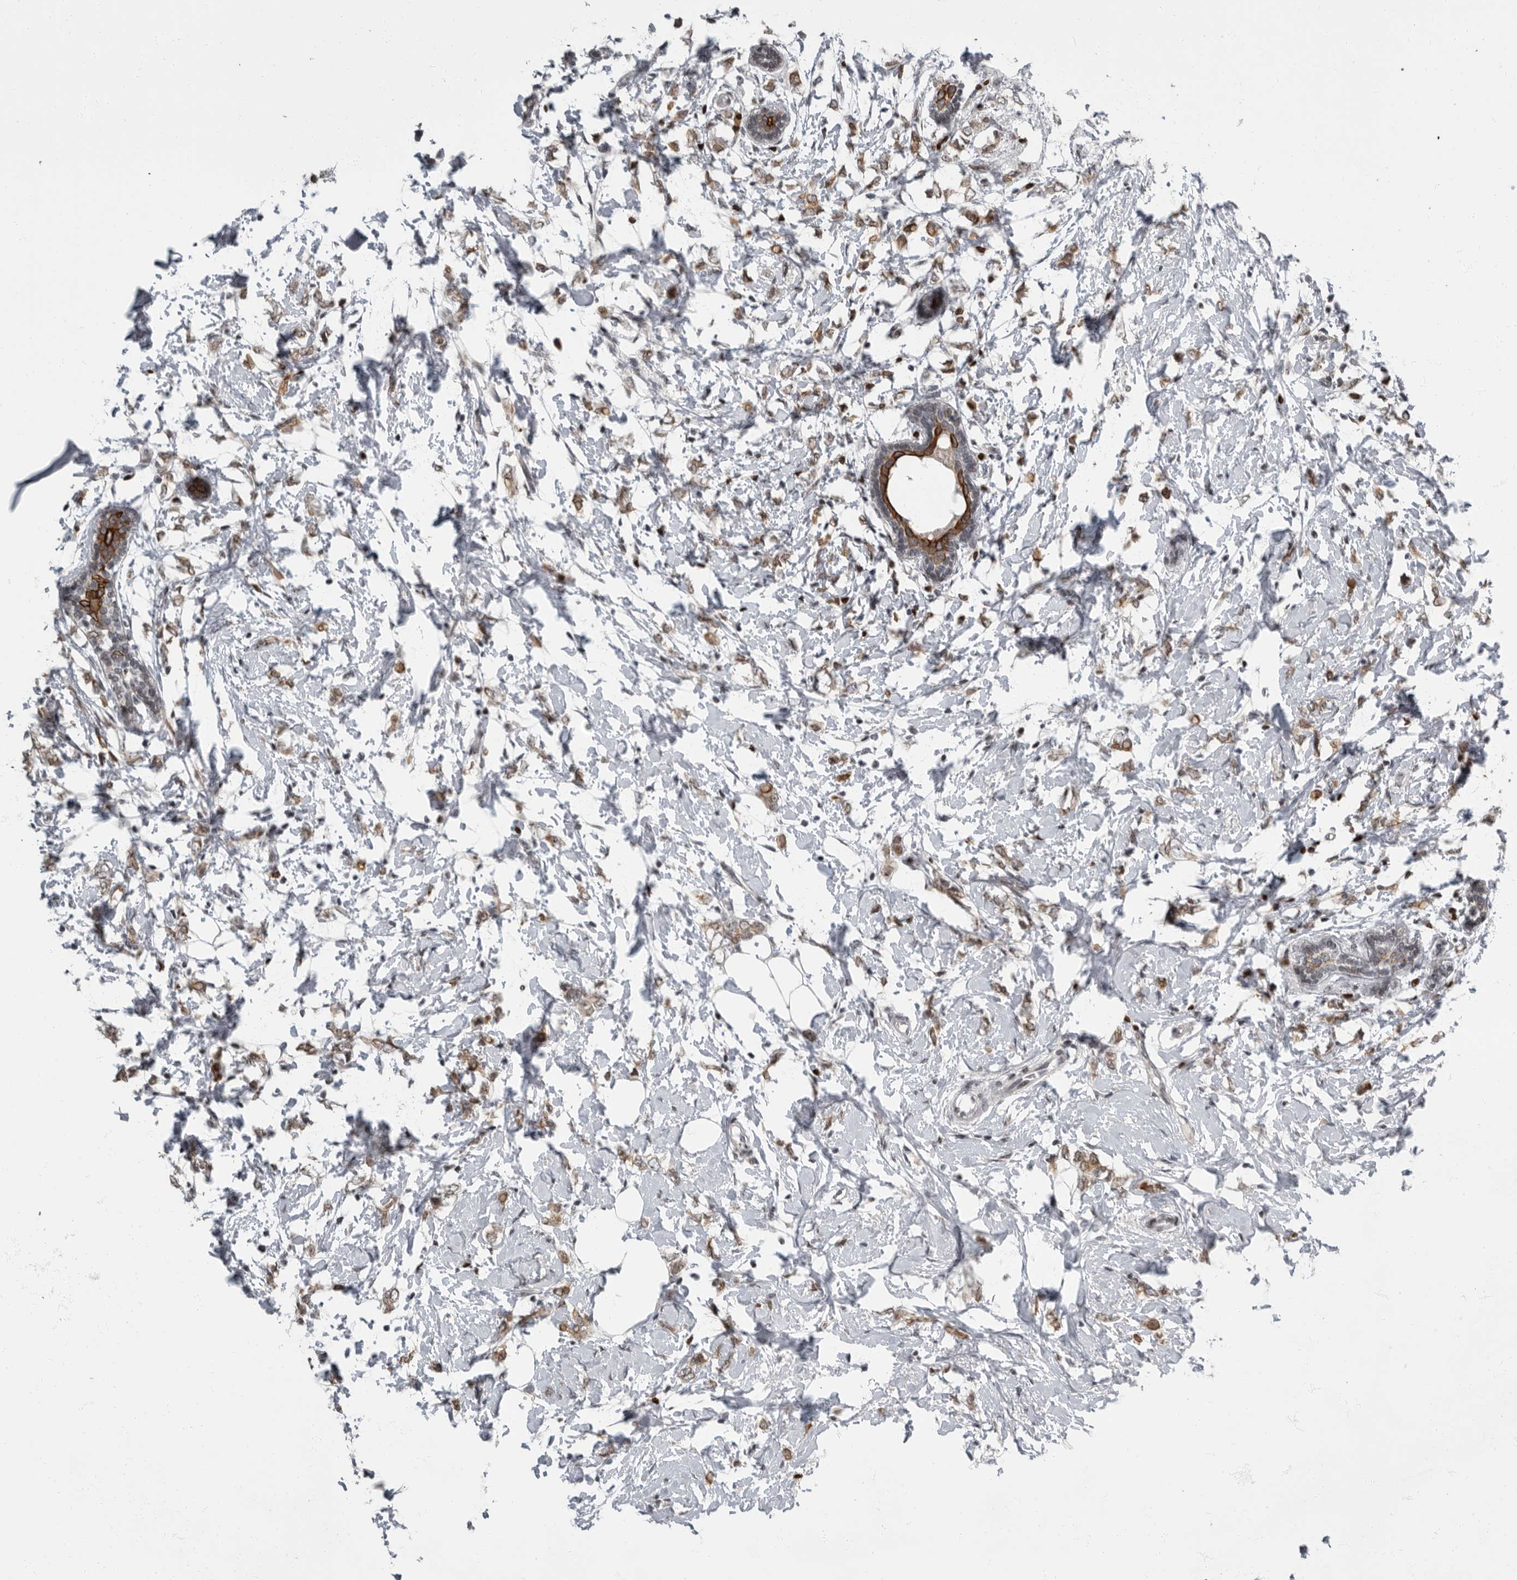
{"staining": {"intensity": "moderate", "quantity": ">75%", "location": "cytoplasmic/membranous"}, "tissue": "breast cancer", "cell_type": "Tumor cells", "image_type": "cancer", "snomed": [{"axis": "morphology", "description": "Normal tissue, NOS"}, {"axis": "morphology", "description": "Lobular carcinoma"}, {"axis": "topography", "description": "Breast"}], "caption": "This micrograph shows IHC staining of breast lobular carcinoma, with medium moderate cytoplasmic/membranous staining in about >75% of tumor cells.", "gene": "EVI5", "patient": {"sex": "female", "age": 47}}